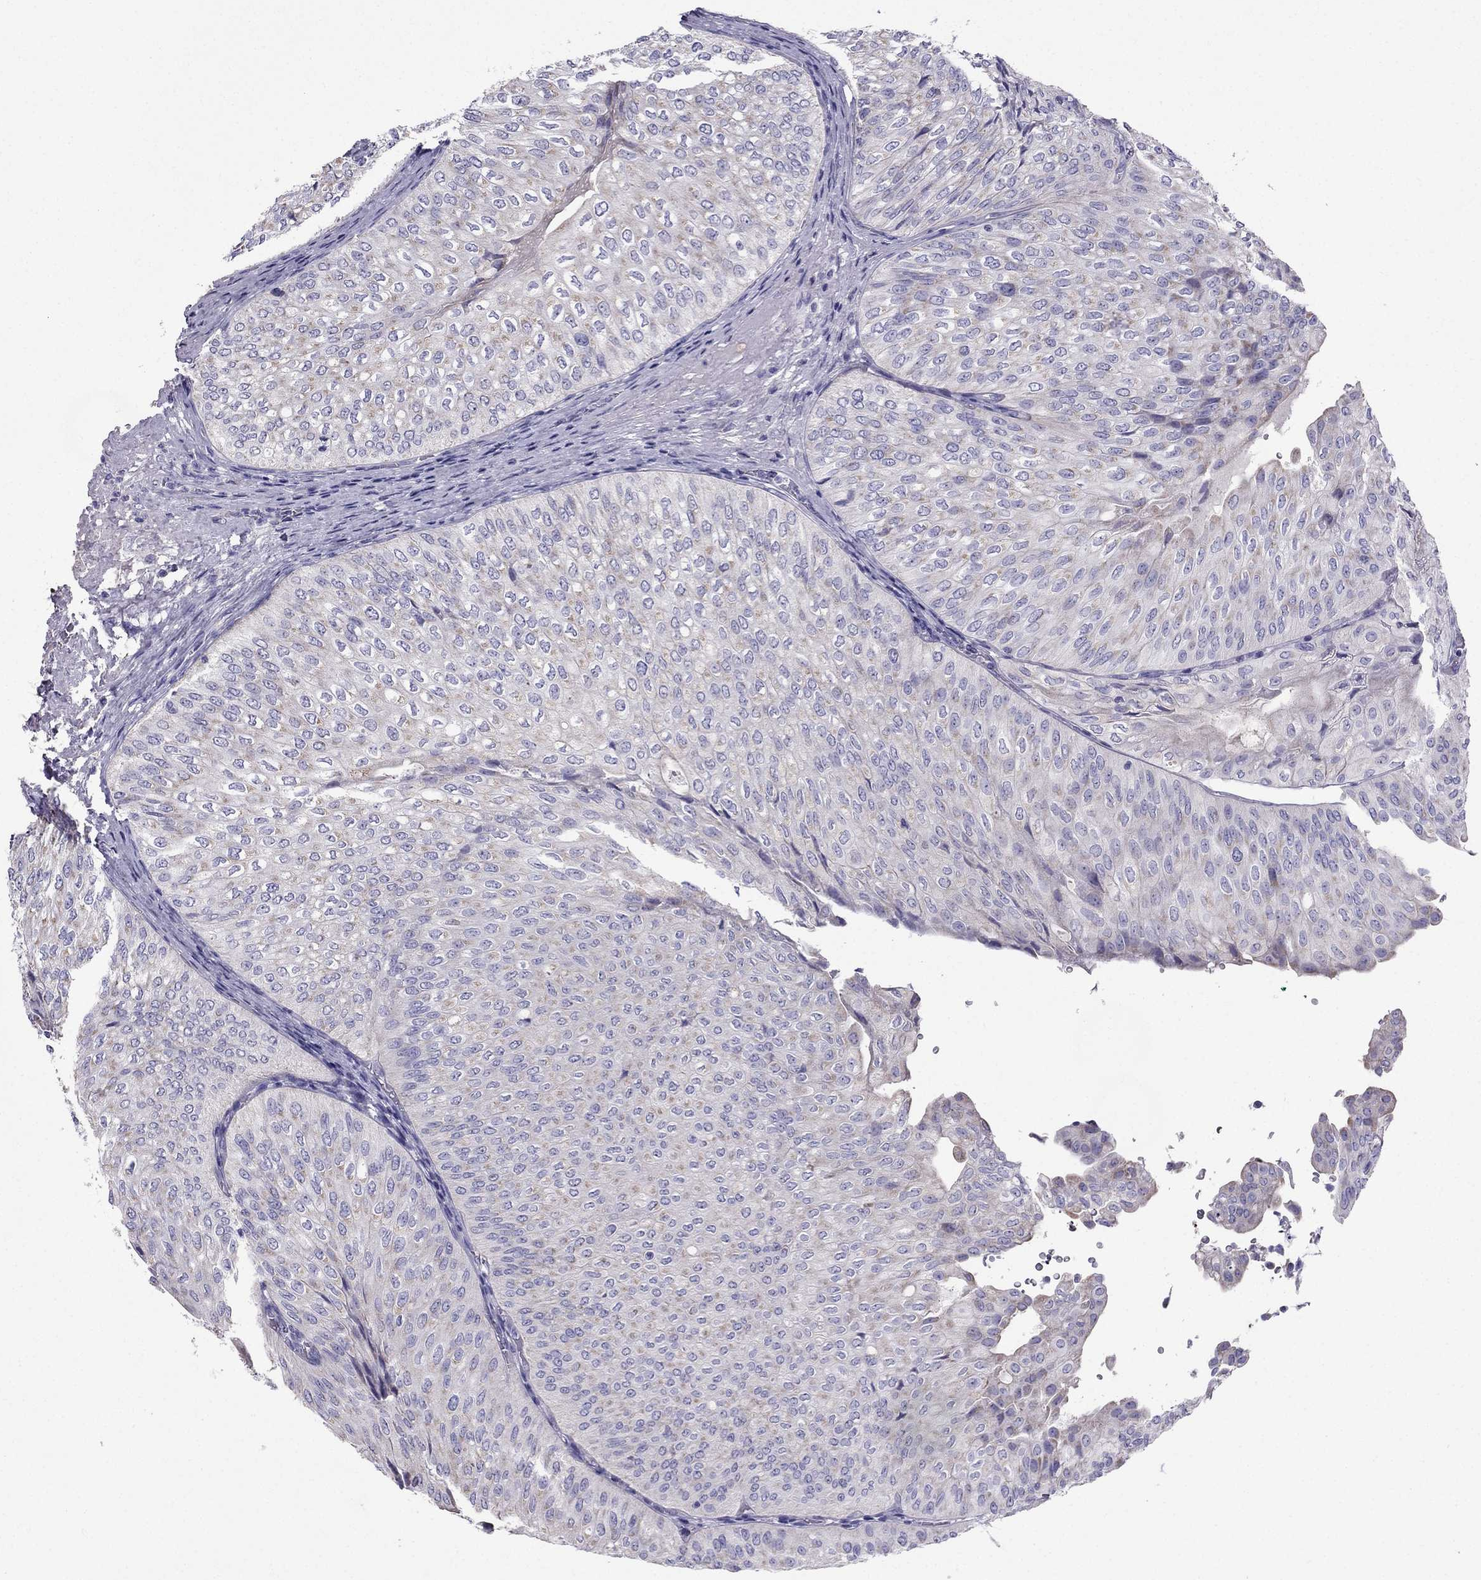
{"staining": {"intensity": "weak", "quantity": ">75%", "location": "cytoplasmic/membranous"}, "tissue": "urothelial cancer", "cell_type": "Tumor cells", "image_type": "cancer", "snomed": [{"axis": "morphology", "description": "Urothelial carcinoma, NOS"}, {"axis": "topography", "description": "Urinary bladder"}], "caption": "Immunohistochemistry (IHC) of urothelial cancer reveals low levels of weak cytoplasmic/membranous positivity in about >75% of tumor cells.", "gene": "DSC1", "patient": {"sex": "male", "age": 62}}